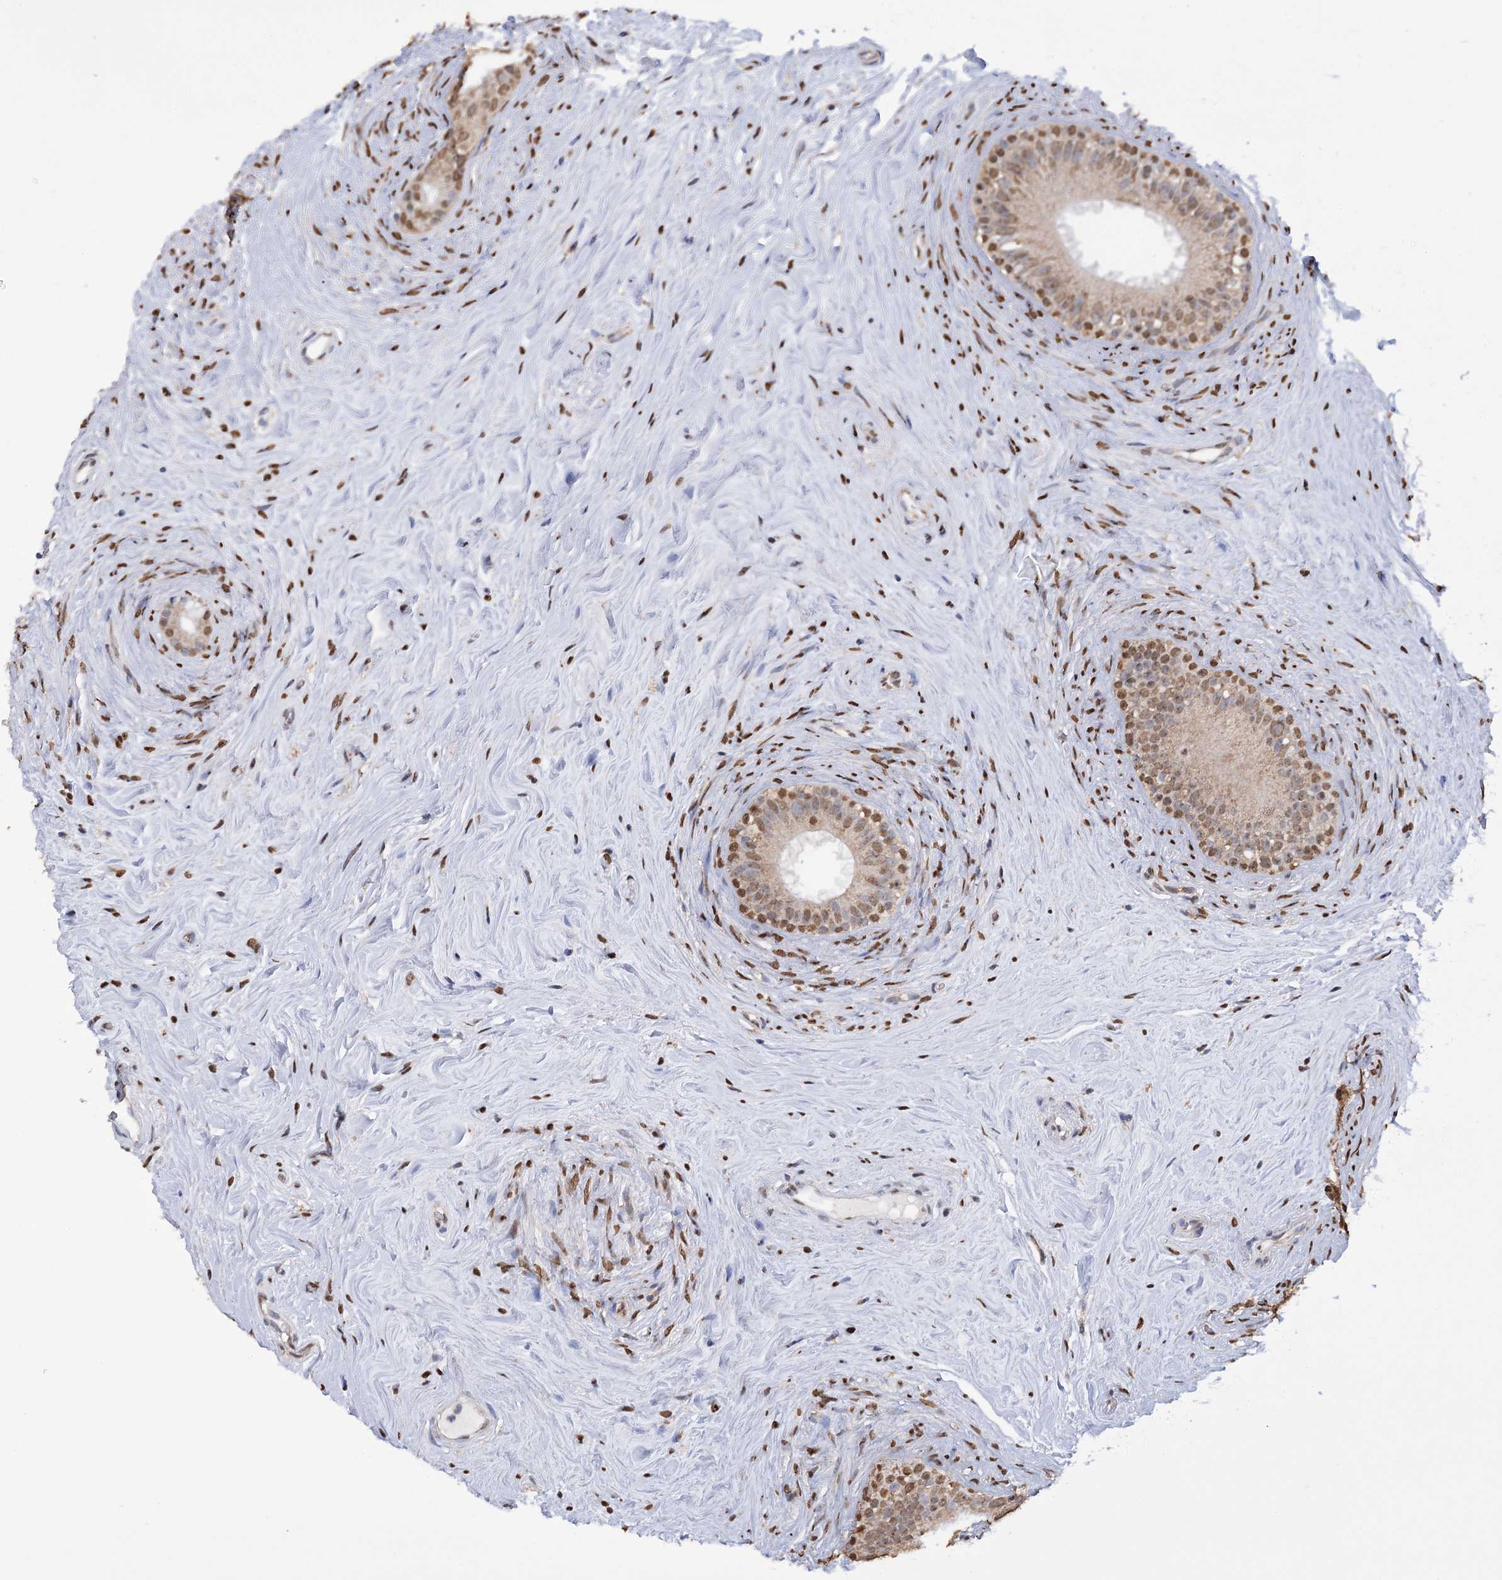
{"staining": {"intensity": "moderate", "quantity": ">75%", "location": "nuclear"}, "tissue": "epididymis", "cell_type": "Glandular cells", "image_type": "normal", "snomed": [{"axis": "morphology", "description": "Normal tissue, NOS"}, {"axis": "topography", "description": "Epididymis"}], "caption": "This is a photomicrograph of immunohistochemistry (IHC) staining of benign epididymis, which shows moderate expression in the nuclear of glandular cells.", "gene": "NFU1", "patient": {"sex": "male", "age": 84}}